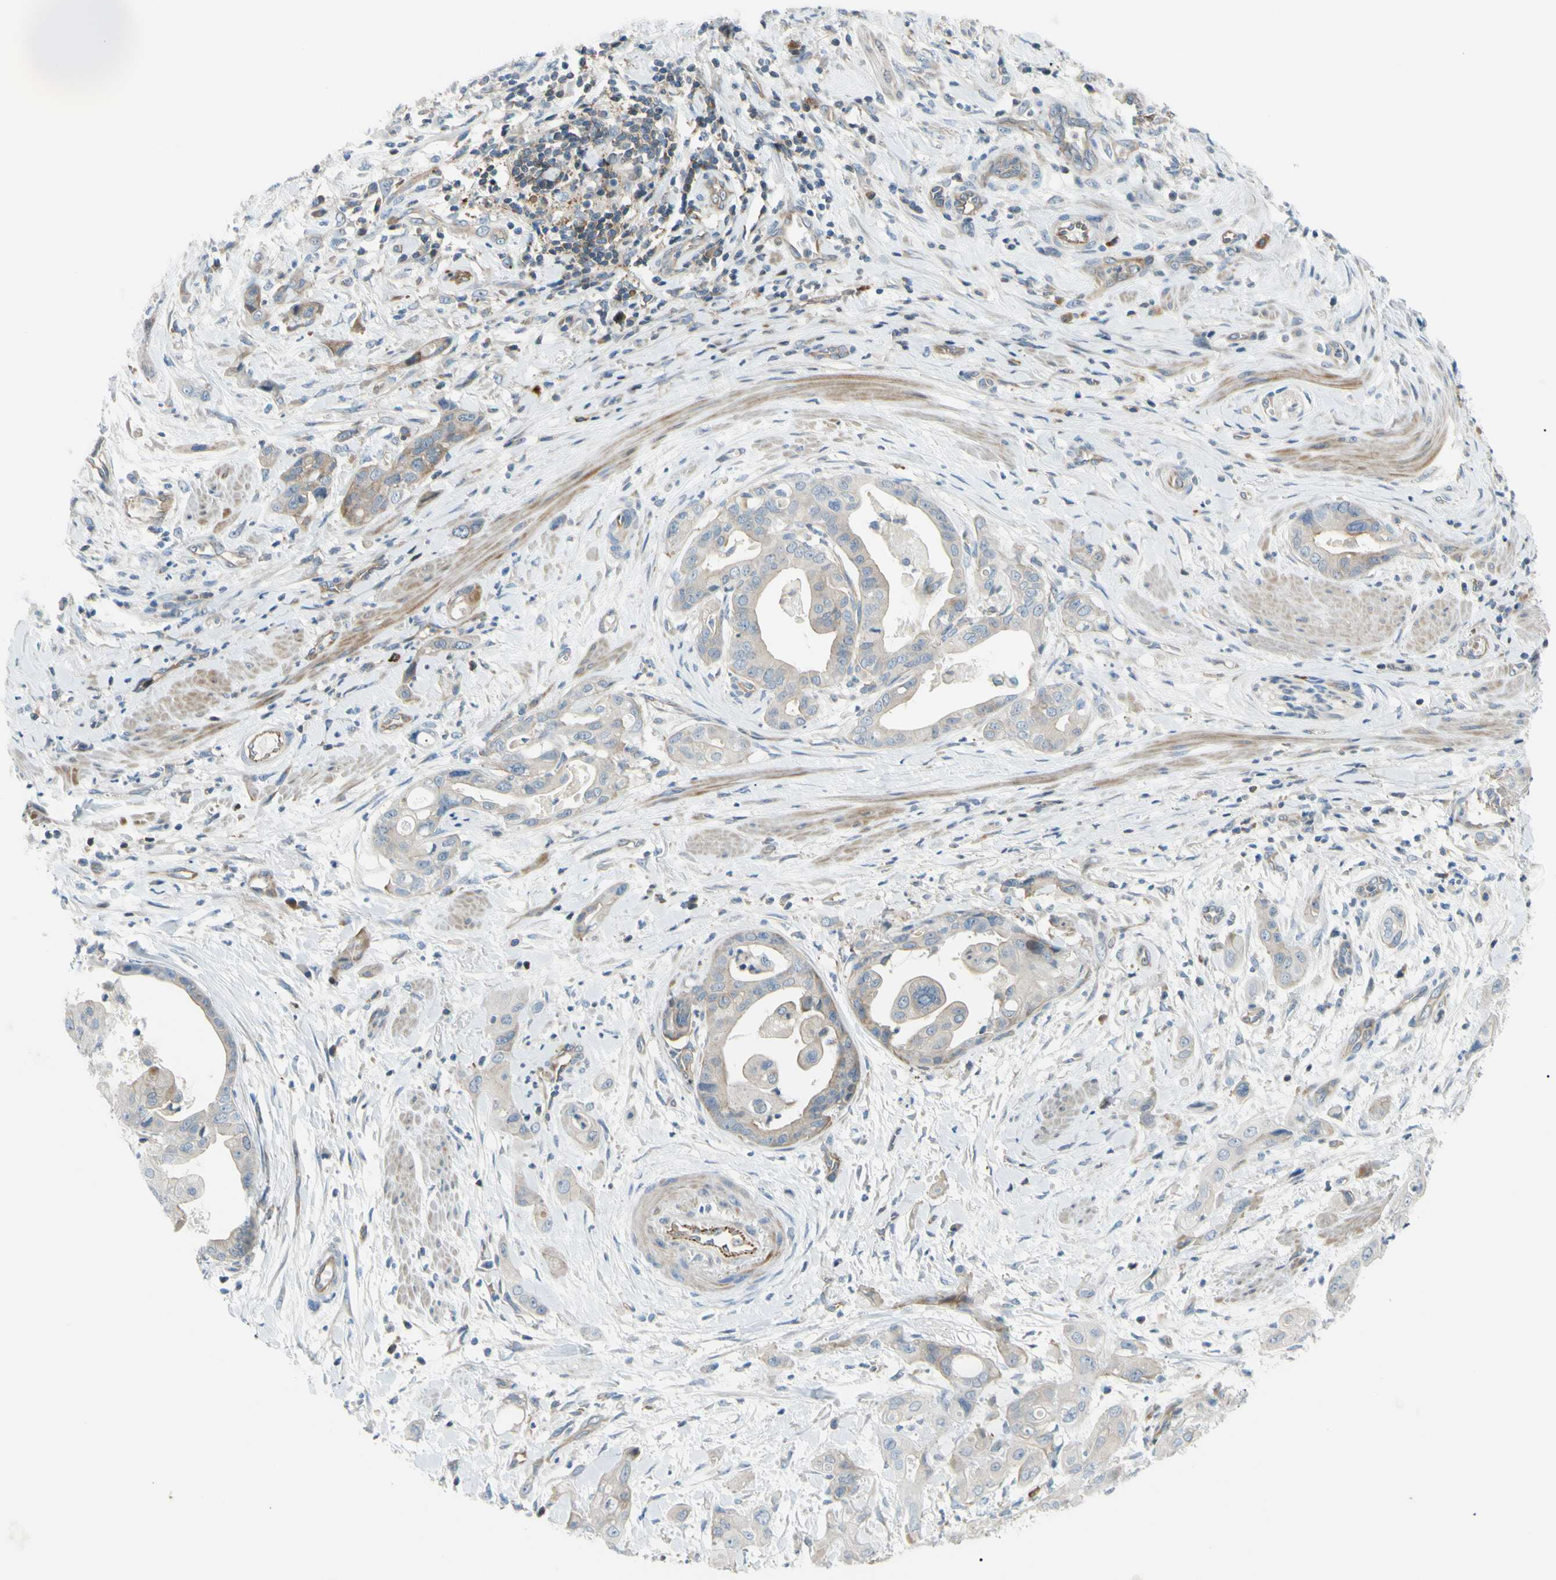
{"staining": {"intensity": "weak", "quantity": "25%-75%", "location": "cytoplasmic/membranous"}, "tissue": "pancreatic cancer", "cell_type": "Tumor cells", "image_type": "cancer", "snomed": [{"axis": "morphology", "description": "Adenocarcinoma, NOS"}, {"axis": "topography", "description": "Pancreas"}], "caption": "Adenocarcinoma (pancreatic) tissue shows weak cytoplasmic/membranous expression in about 25%-75% of tumor cells", "gene": "PAK2", "patient": {"sex": "female", "age": 75}}